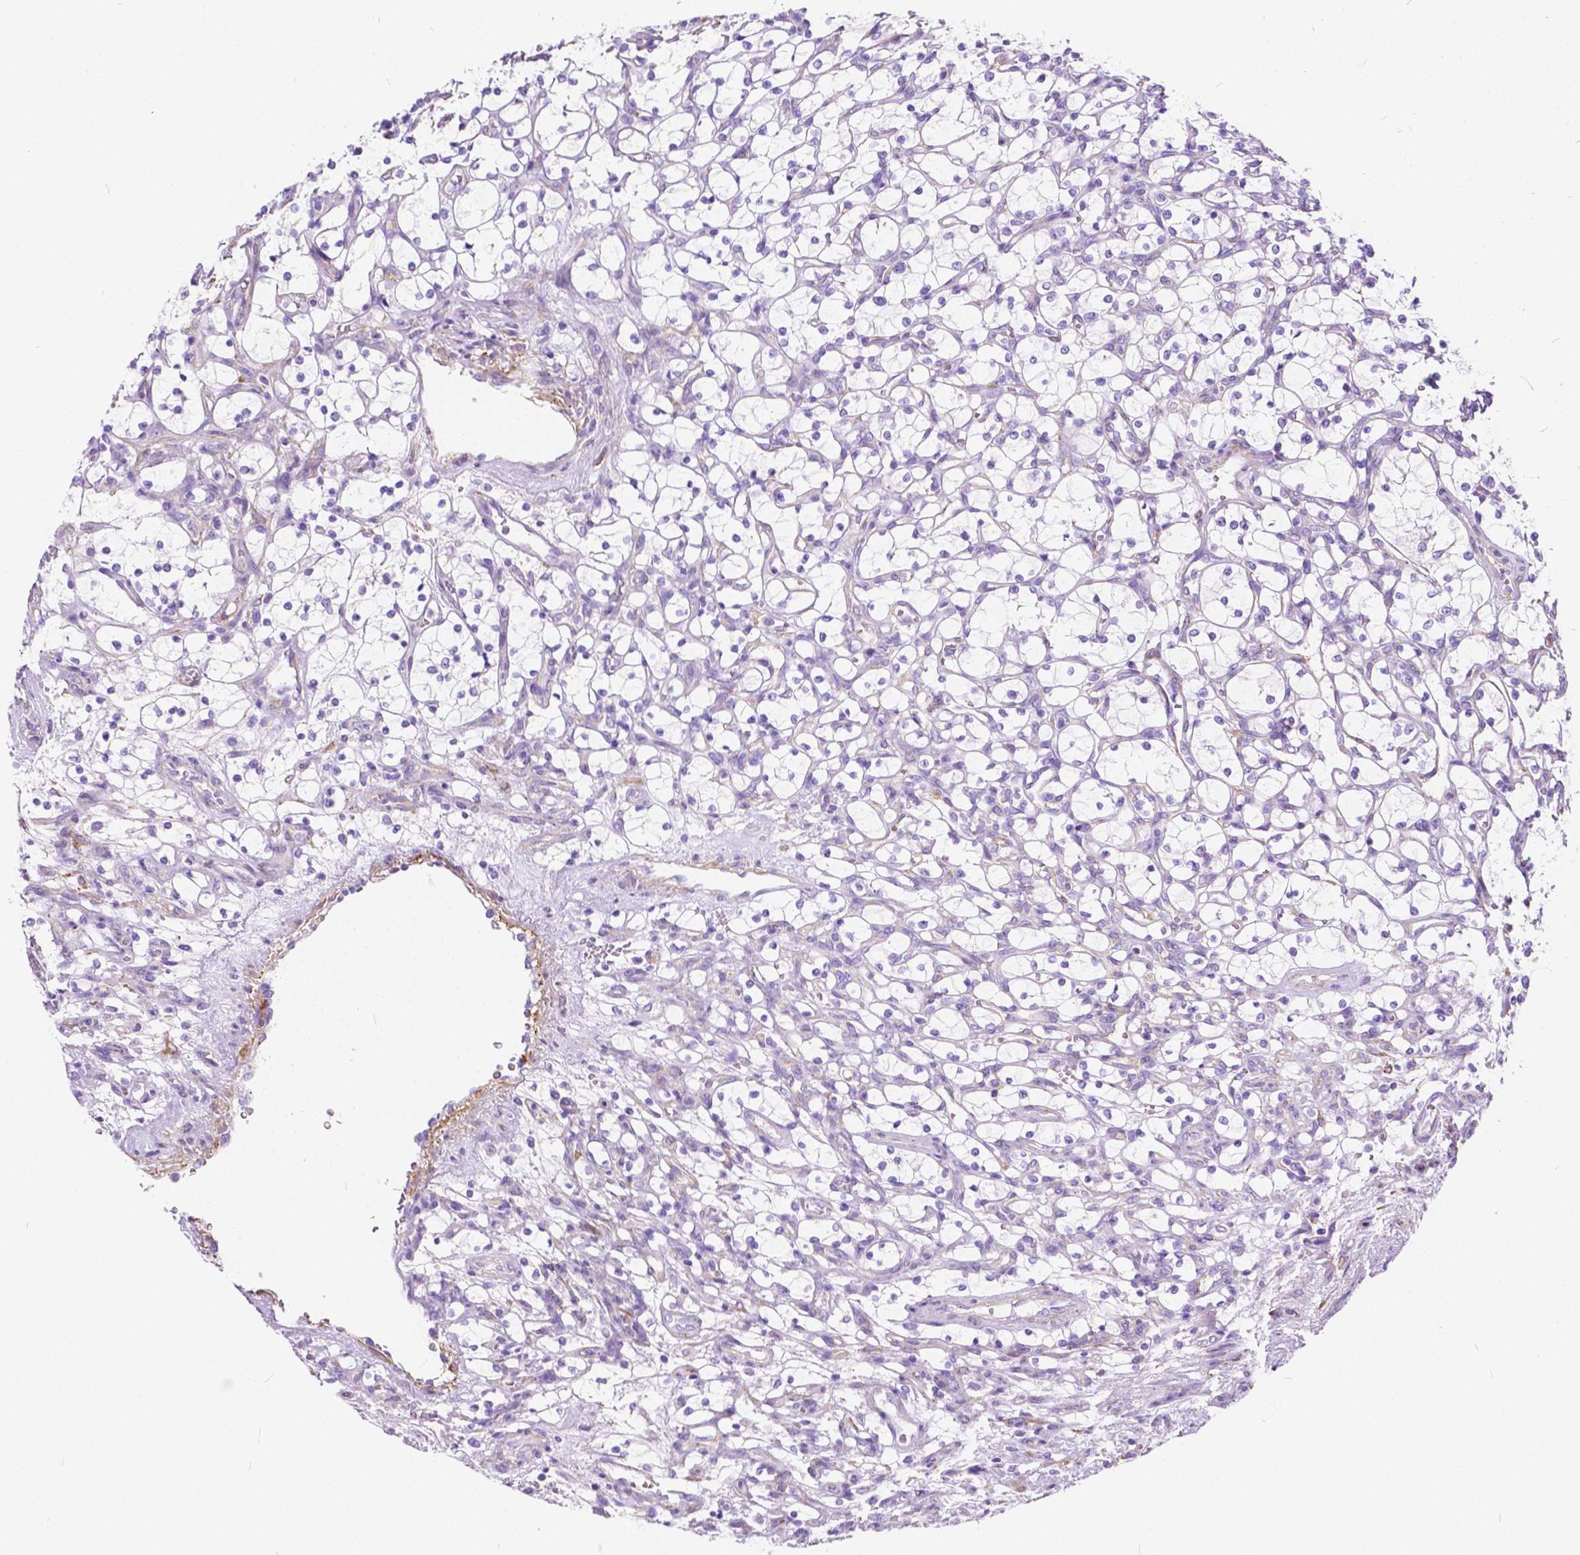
{"staining": {"intensity": "negative", "quantity": "none", "location": "none"}, "tissue": "renal cancer", "cell_type": "Tumor cells", "image_type": "cancer", "snomed": [{"axis": "morphology", "description": "Adenocarcinoma, NOS"}, {"axis": "topography", "description": "Kidney"}], "caption": "Renal cancer stained for a protein using immunohistochemistry exhibits no positivity tumor cells.", "gene": "CHRM1", "patient": {"sex": "female", "age": 69}}